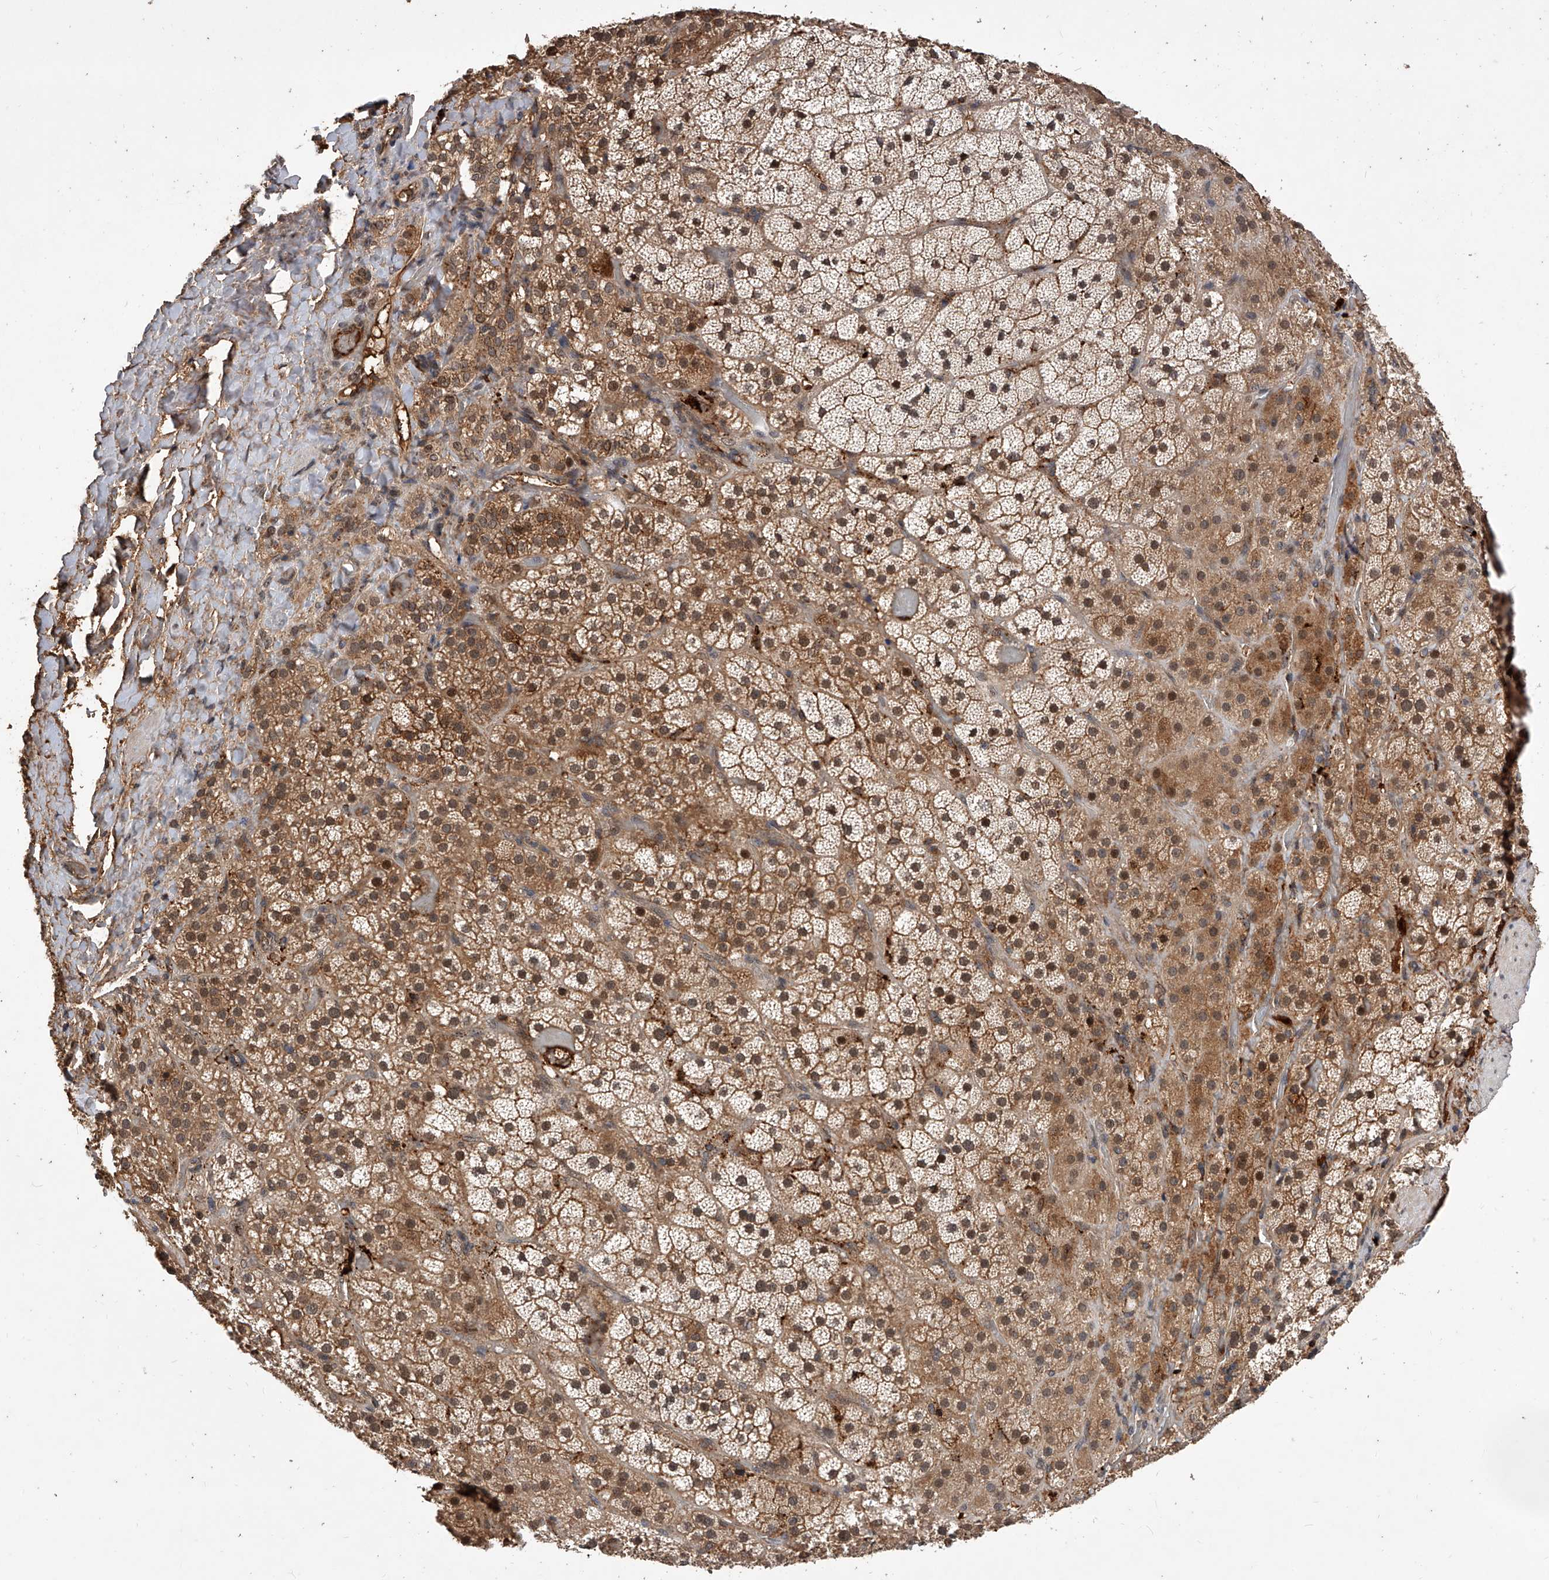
{"staining": {"intensity": "moderate", "quantity": ">75%", "location": "cytoplasmic/membranous,nuclear"}, "tissue": "adrenal gland", "cell_type": "Glandular cells", "image_type": "normal", "snomed": [{"axis": "morphology", "description": "Normal tissue, NOS"}, {"axis": "topography", "description": "Adrenal gland"}], "caption": "Unremarkable adrenal gland reveals moderate cytoplasmic/membranous,nuclear expression in approximately >75% of glandular cells, visualized by immunohistochemistry.", "gene": "CFAP410", "patient": {"sex": "male", "age": 57}}